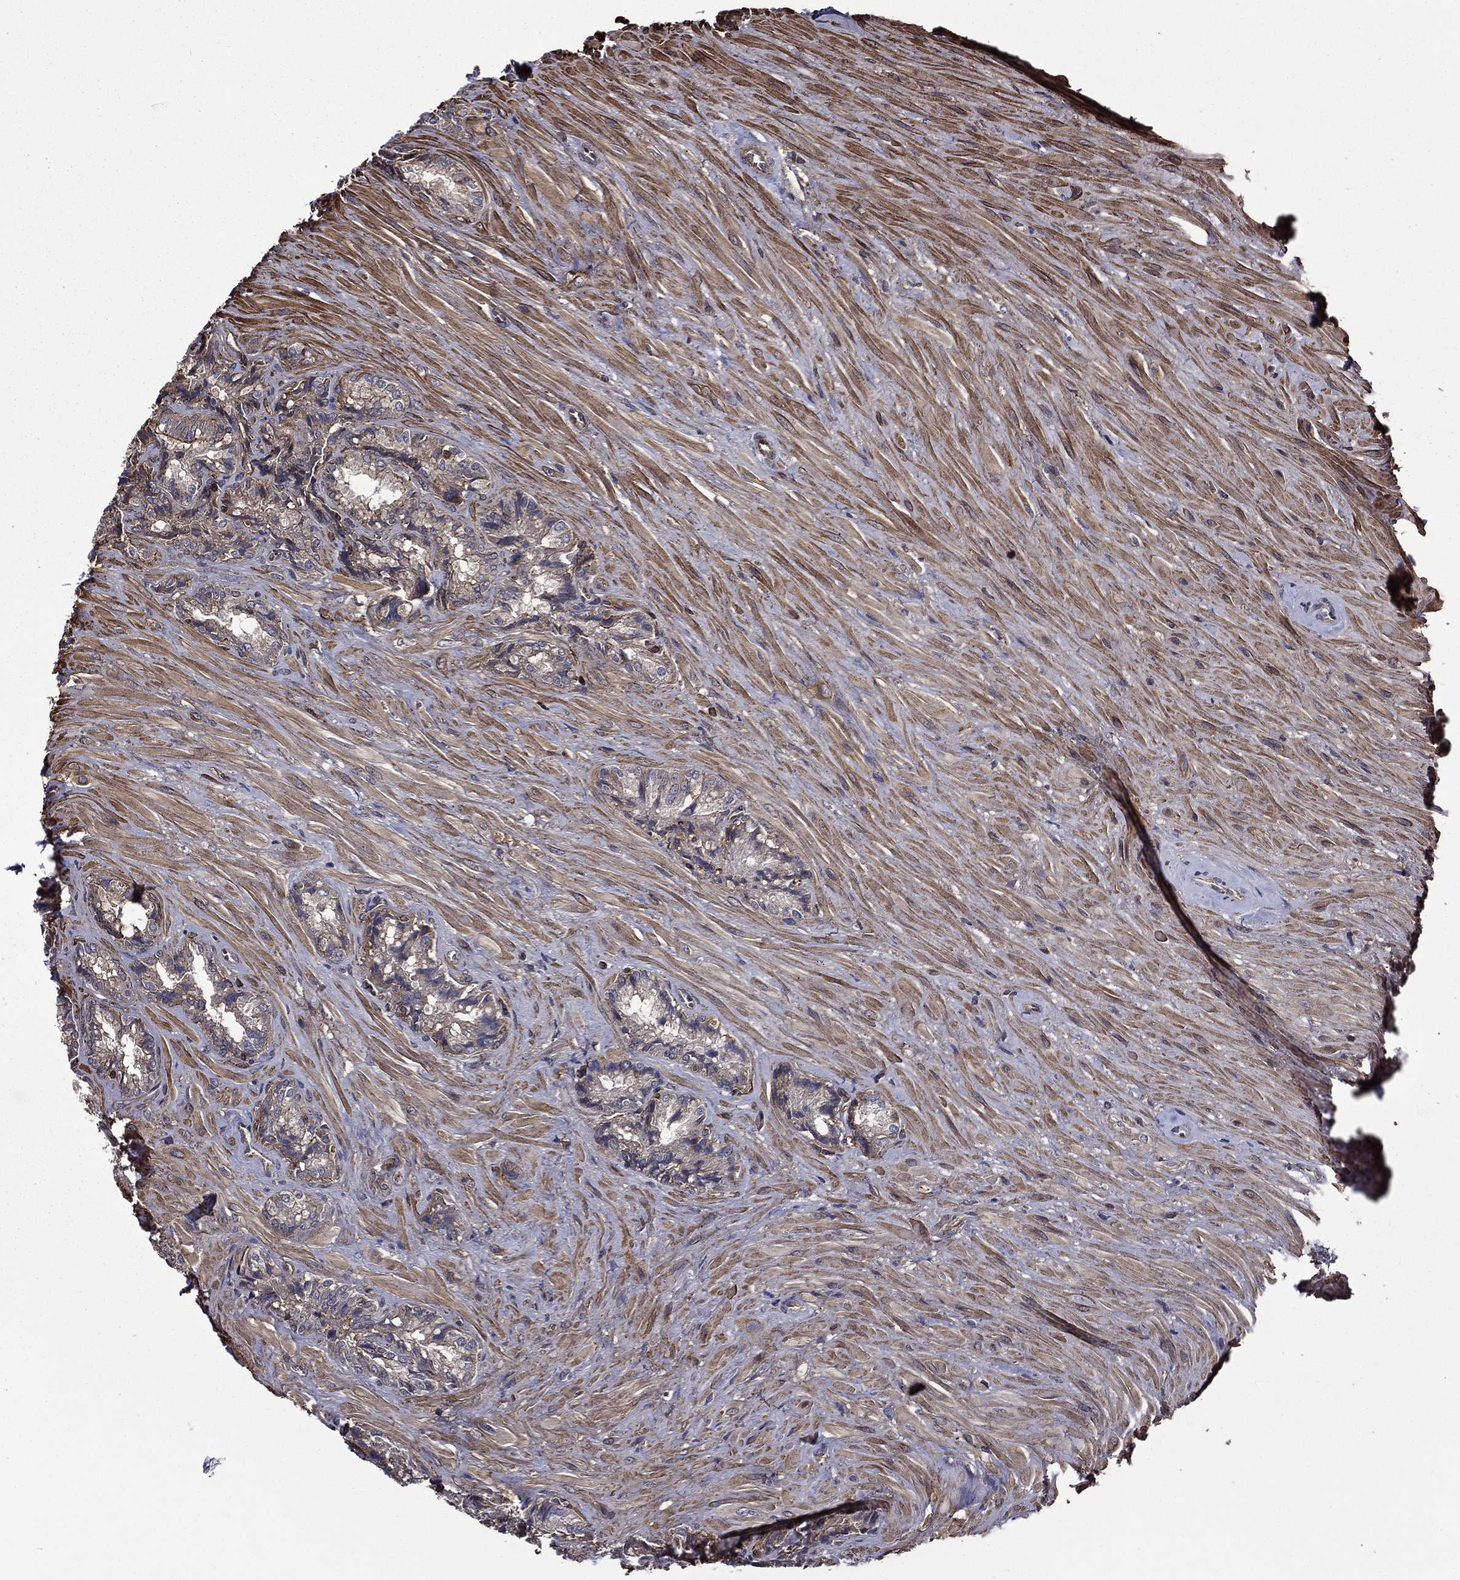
{"staining": {"intensity": "strong", "quantity": "<25%", "location": "cytoplasmic/membranous"}, "tissue": "seminal vesicle", "cell_type": "Glandular cells", "image_type": "normal", "snomed": [{"axis": "morphology", "description": "Normal tissue, NOS"}, {"axis": "topography", "description": "Seminal veicle"}], "caption": "Glandular cells display medium levels of strong cytoplasmic/membranous staining in about <25% of cells in unremarkable human seminal vesicle.", "gene": "PLPP3", "patient": {"sex": "male", "age": 68}}